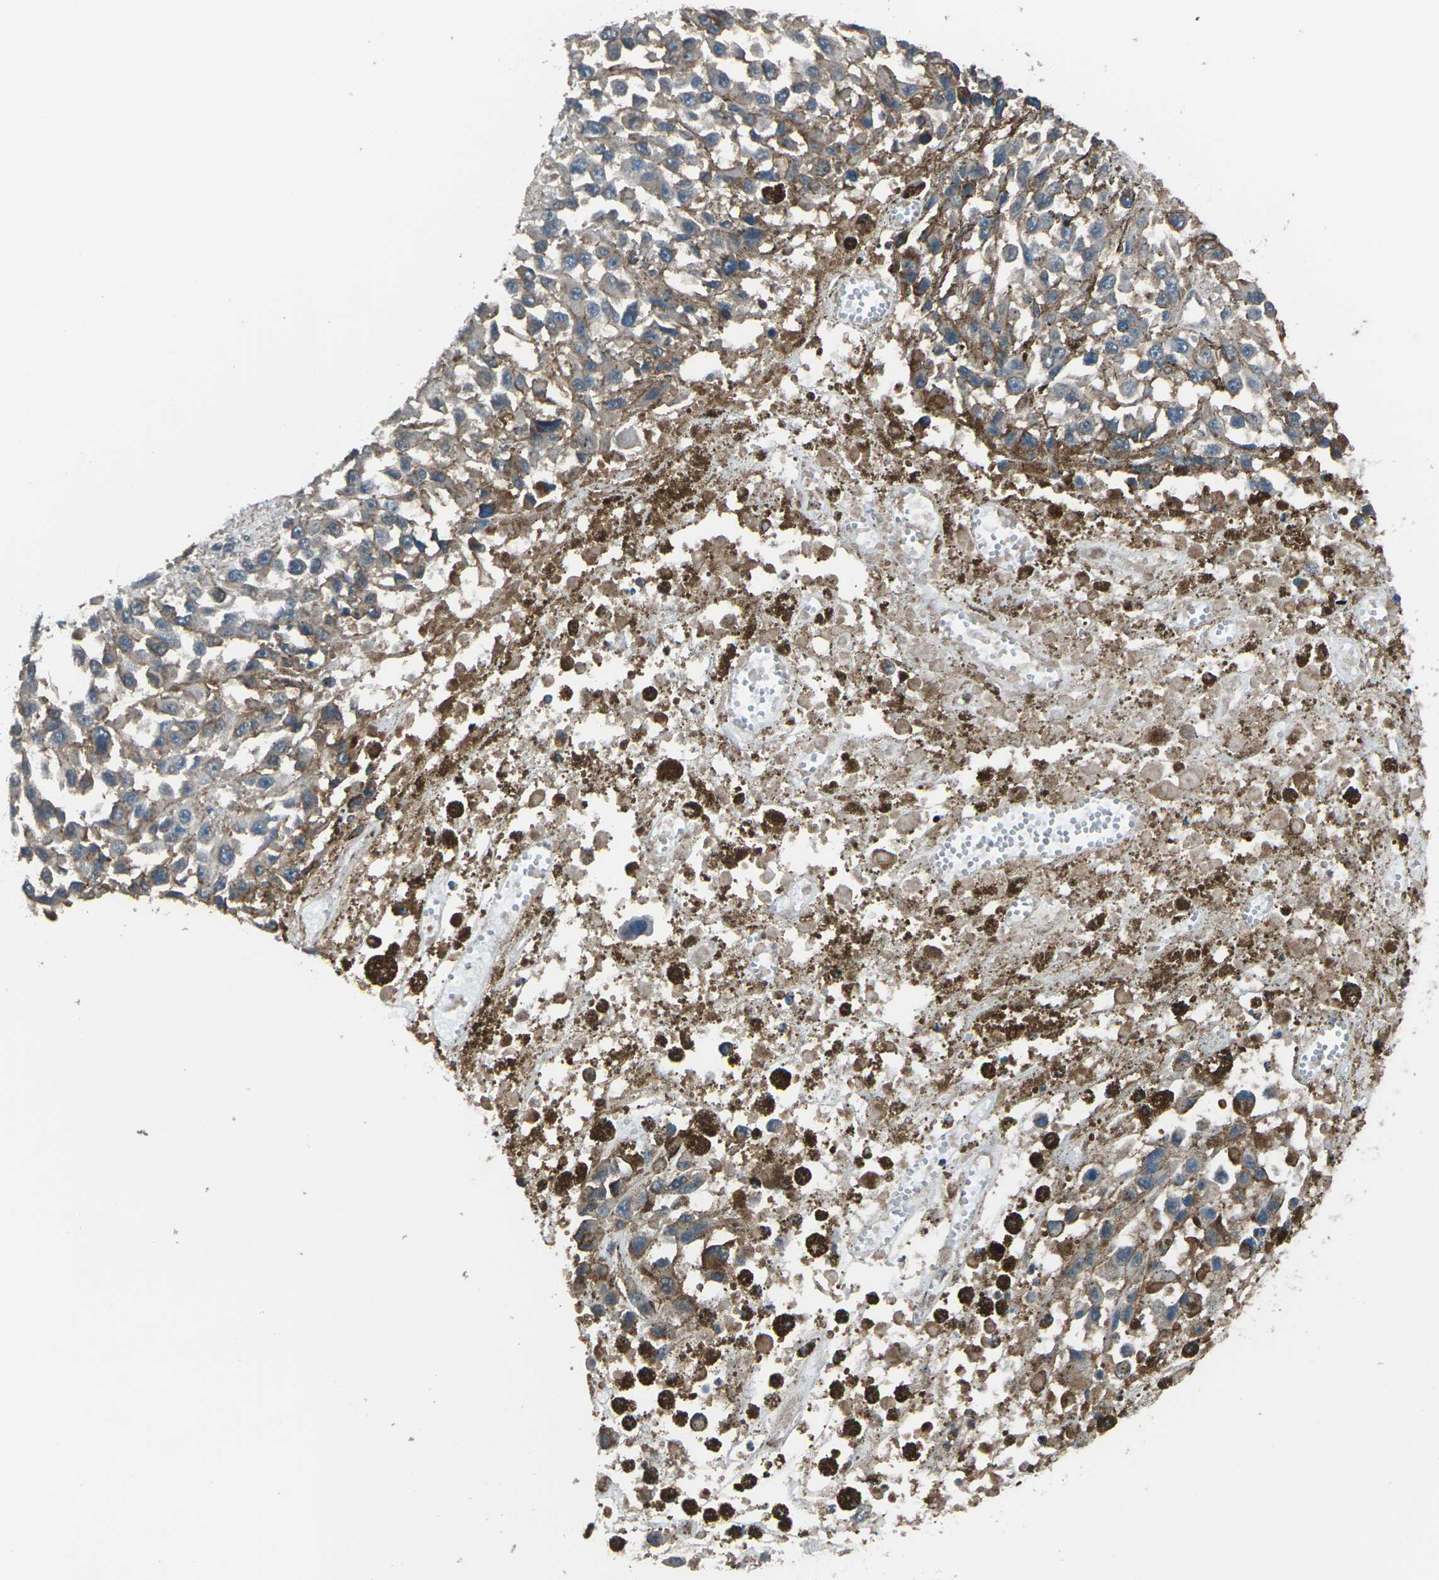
{"staining": {"intensity": "weak", "quantity": "25%-75%", "location": "cytoplasmic/membranous"}, "tissue": "melanoma", "cell_type": "Tumor cells", "image_type": "cancer", "snomed": [{"axis": "morphology", "description": "Malignant melanoma, Metastatic site"}, {"axis": "topography", "description": "Lymph node"}], "caption": "Protein expression analysis of malignant melanoma (metastatic site) displays weak cytoplasmic/membranous staining in about 25%-75% of tumor cells. The protein of interest is stained brown, and the nuclei are stained in blue (DAB IHC with brightfield microscopy, high magnification).", "gene": "CMTM4", "patient": {"sex": "male", "age": 59}}